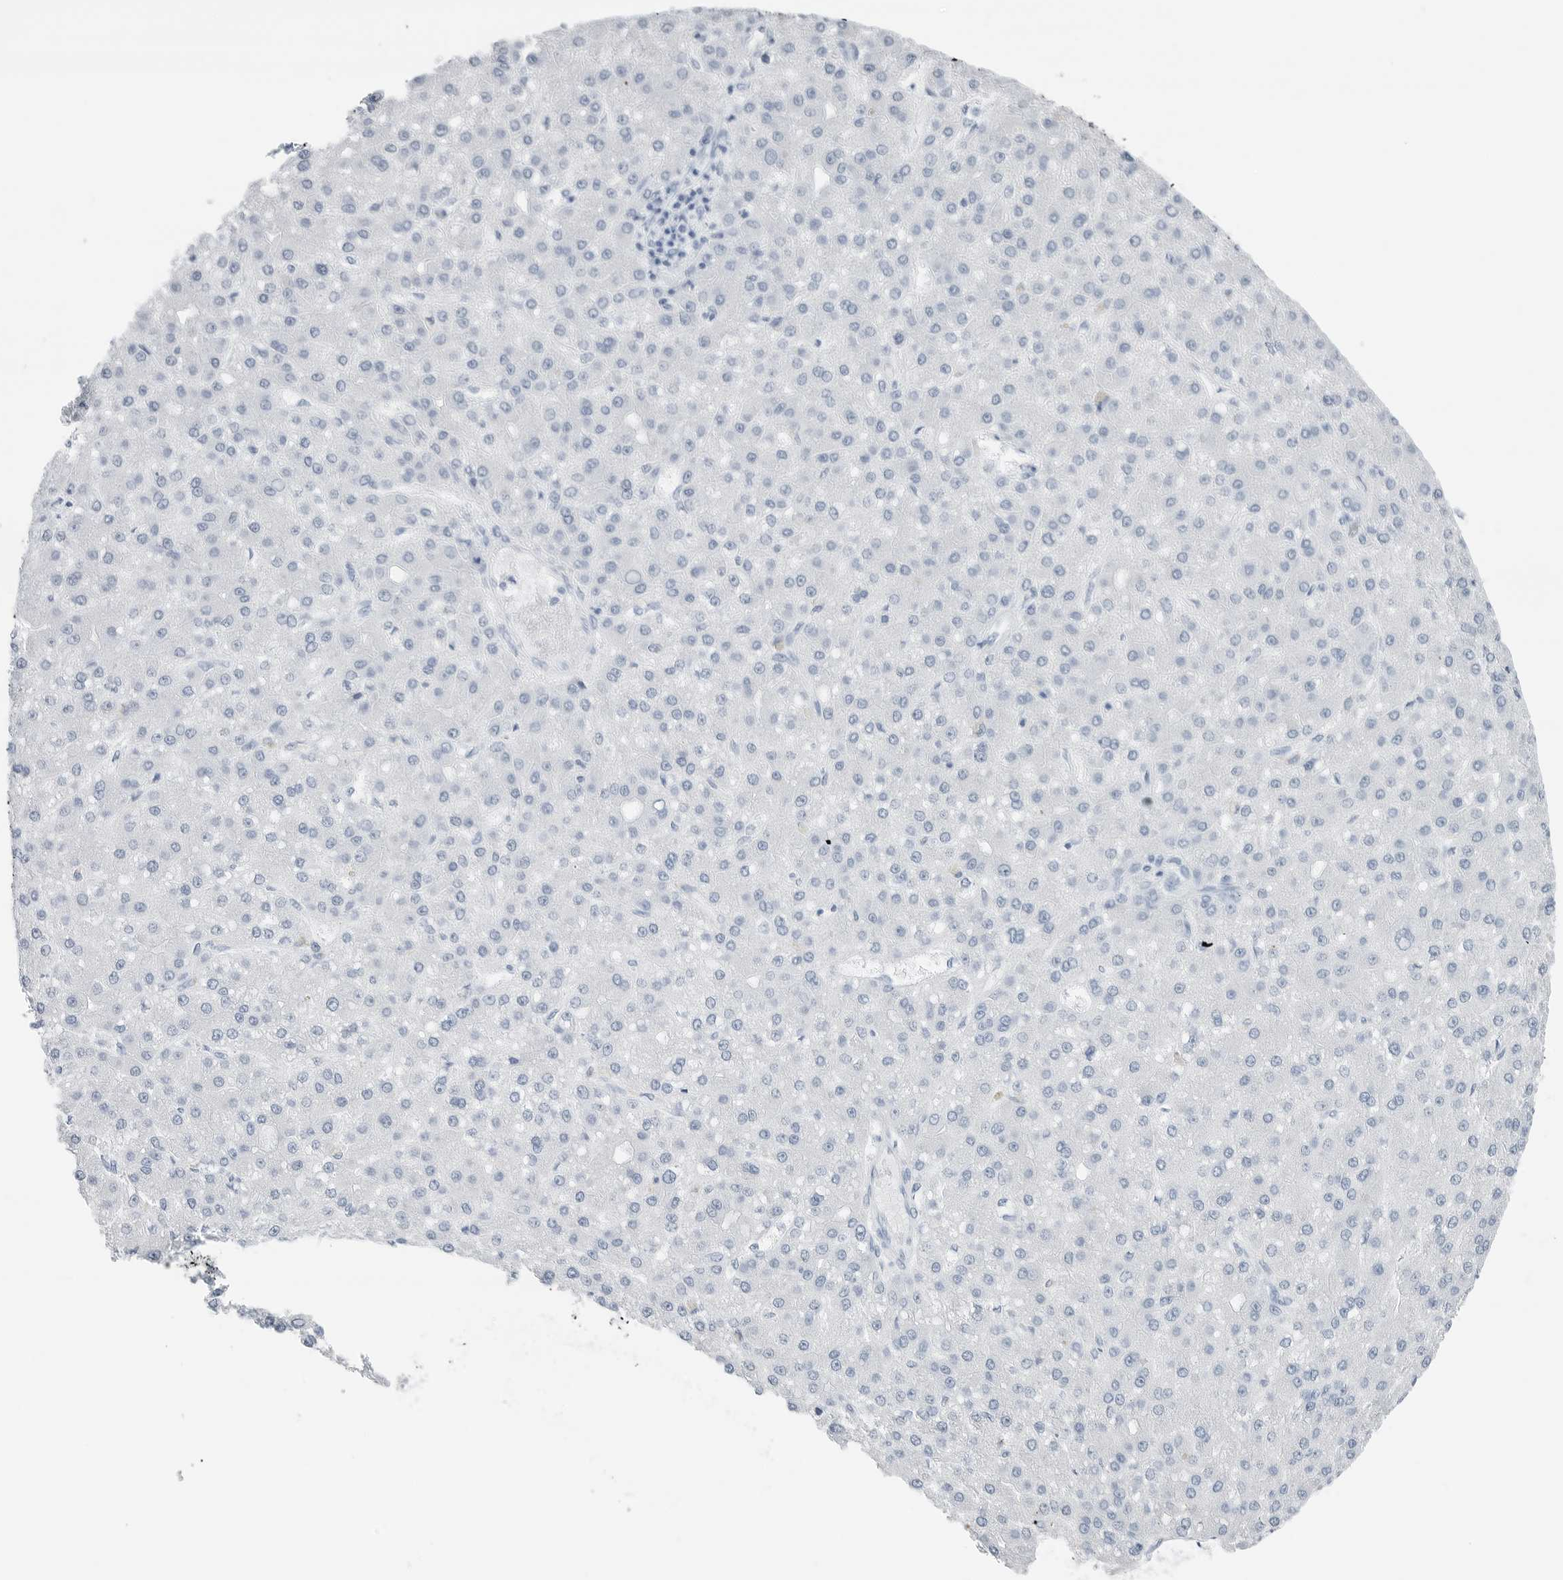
{"staining": {"intensity": "negative", "quantity": "none", "location": "none"}, "tissue": "liver cancer", "cell_type": "Tumor cells", "image_type": "cancer", "snomed": [{"axis": "morphology", "description": "Carcinoma, Hepatocellular, NOS"}, {"axis": "topography", "description": "Liver"}], "caption": "Tumor cells are negative for protein expression in human liver hepatocellular carcinoma.", "gene": "SLPI", "patient": {"sex": "male", "age": 67}}